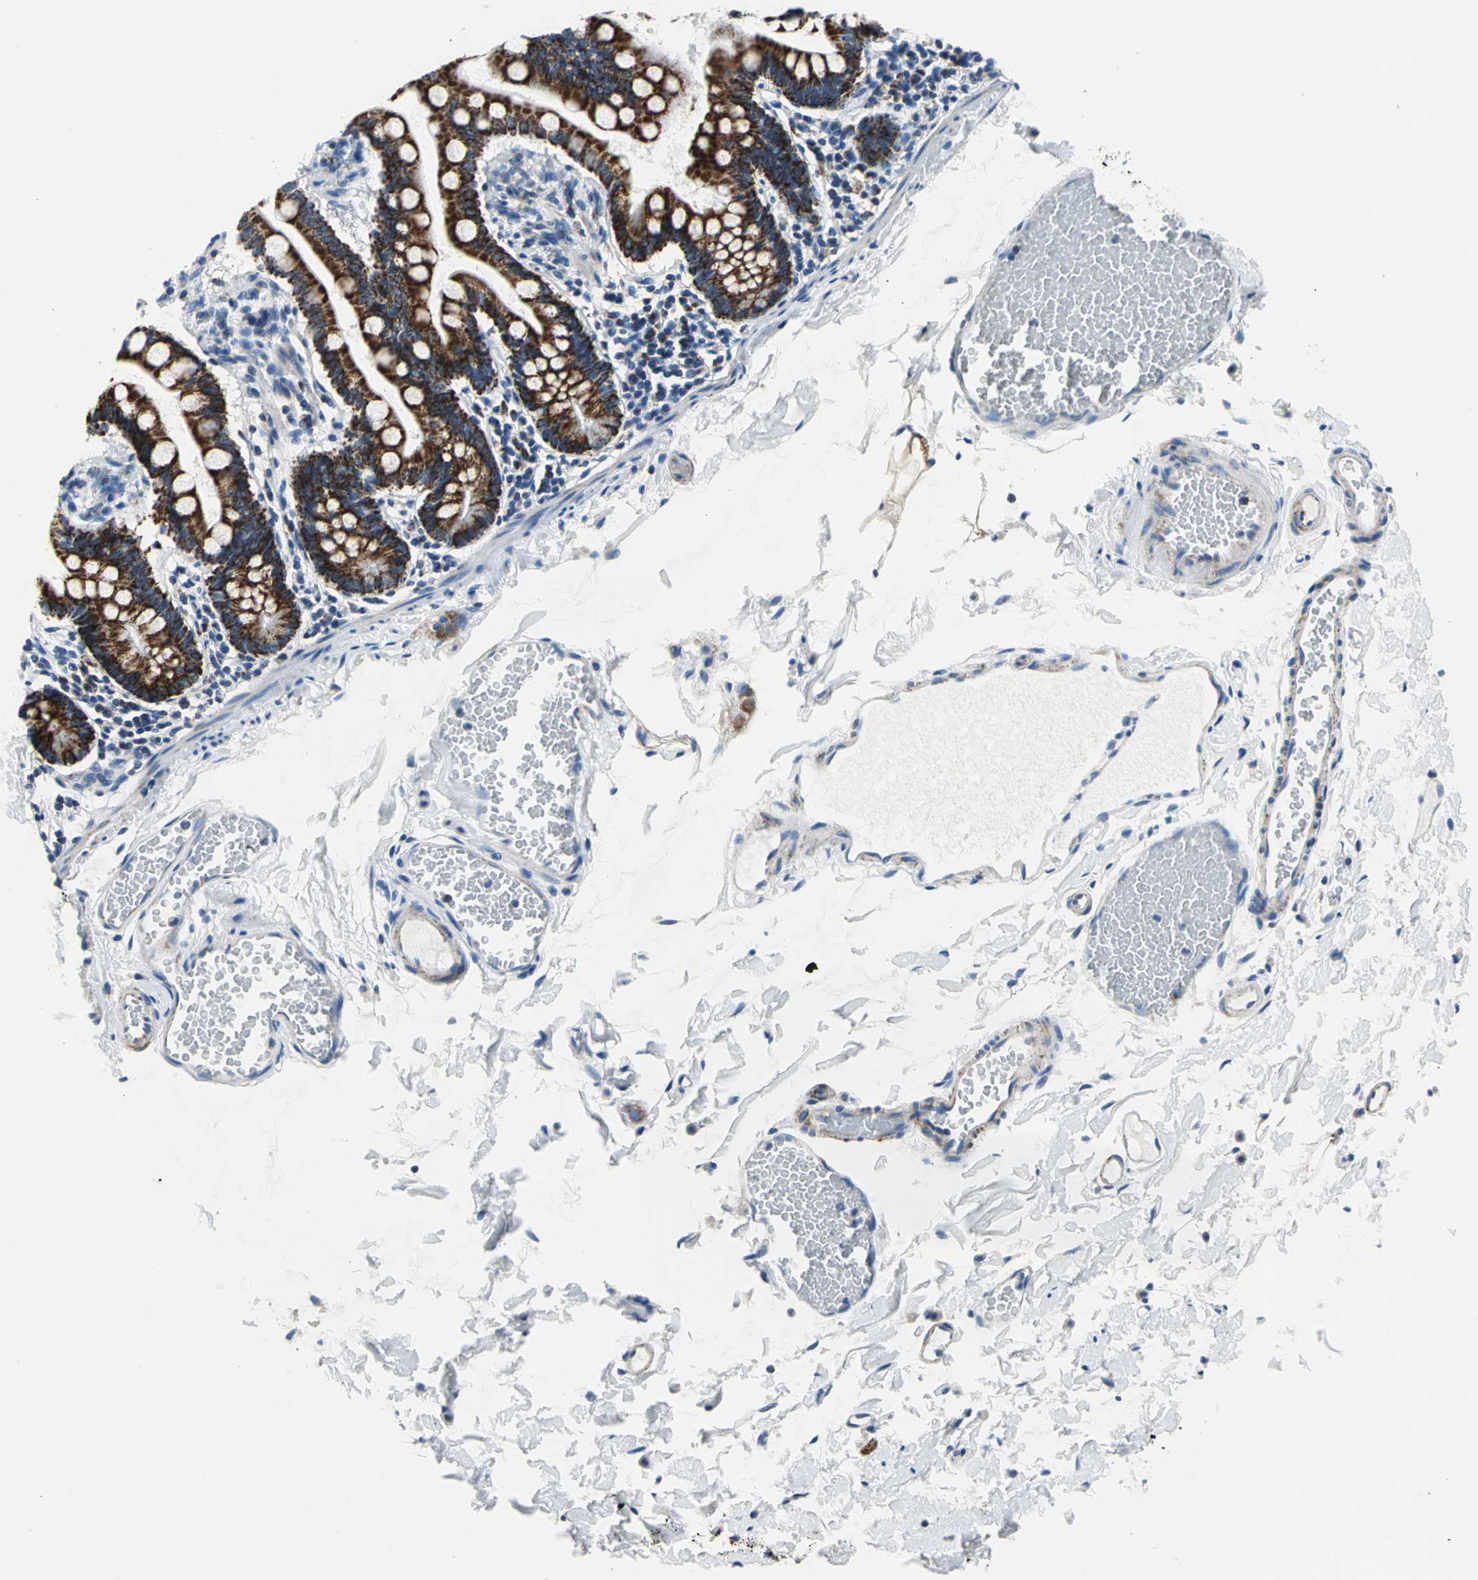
{"staining": {"intensity": "strong", "quantity": ">75%", "location": "cytoplasmic/membranous"}, "tissue": "small intestine", "cell_type": "Glandular cells", "image_type": "normal", "snomed": [{"axis": "morphology", "description": "Normal tissue, NOS"}, {"axis": "topography", "description": "Small intestine"}], "caption": "Normal small intestine was stained to show a protein in brown. There is high levels of strong cytoplasmic/membranous expression in about >75% of glandular cells. (brown staining indicates protein expression, while blue staining denotes nuclei).", "gene": "IFI6", "patient": {"sex": "male", "age": 41}}